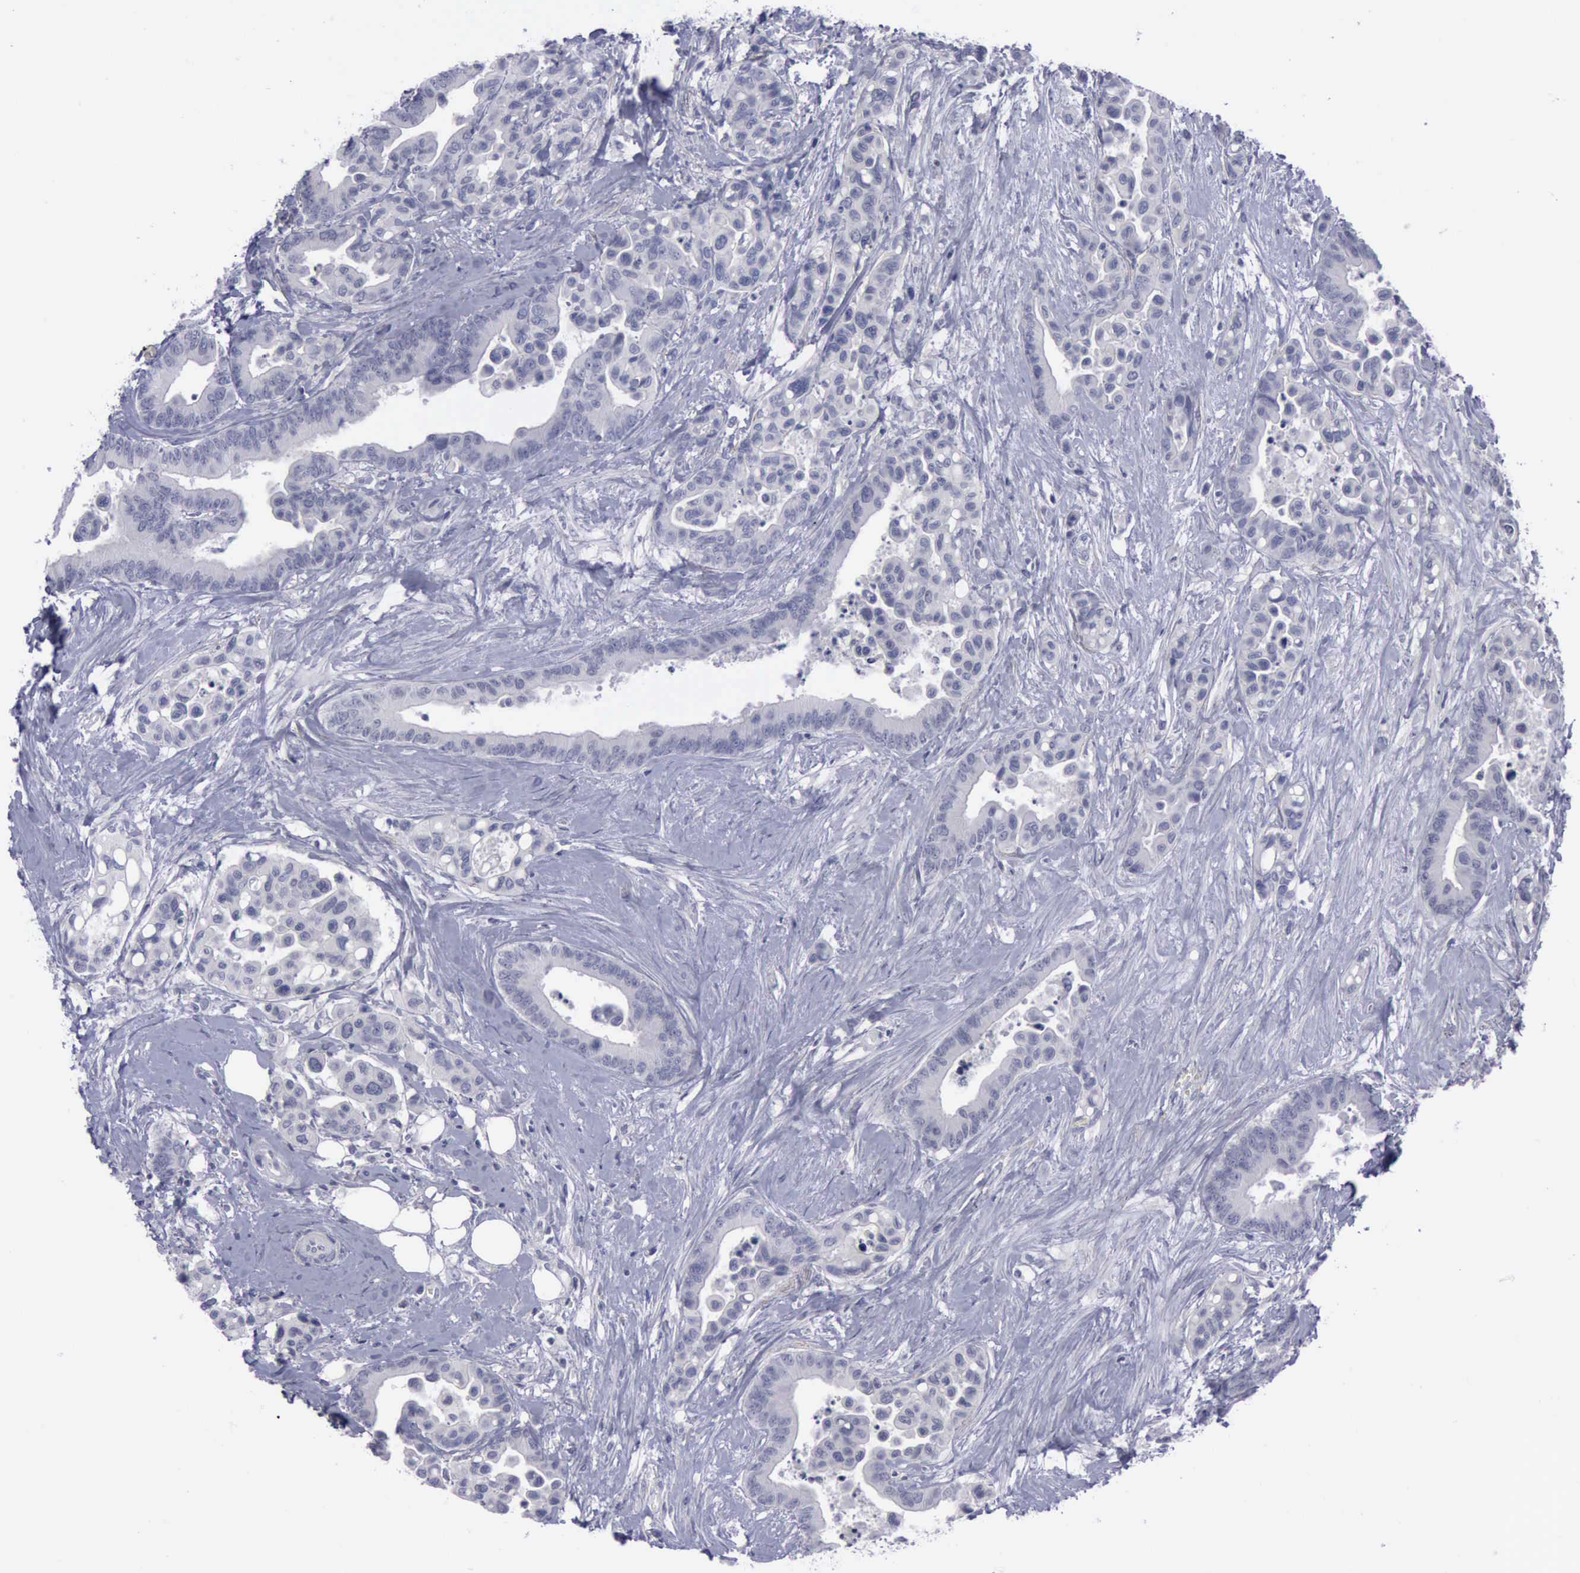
{"staining": {"intensity": "negative", "quantity": "none", "location": "none"}, "tissue": "colorectal cancer", "cell_type": "Tumor cells", "image_type": "cancer", "snomed": [{"axis": "morphology", "description": "Adenocarcinoma, NOS"}, {"axis": "topography", "description": "Colon"}], "caption": "Human colorectal cancer (adenocarcinoma) stained for a protein using IHC reveals no expression in tumor cells.", "gene": "CDH2", "patient": {"sex": "male", "age": 82}}